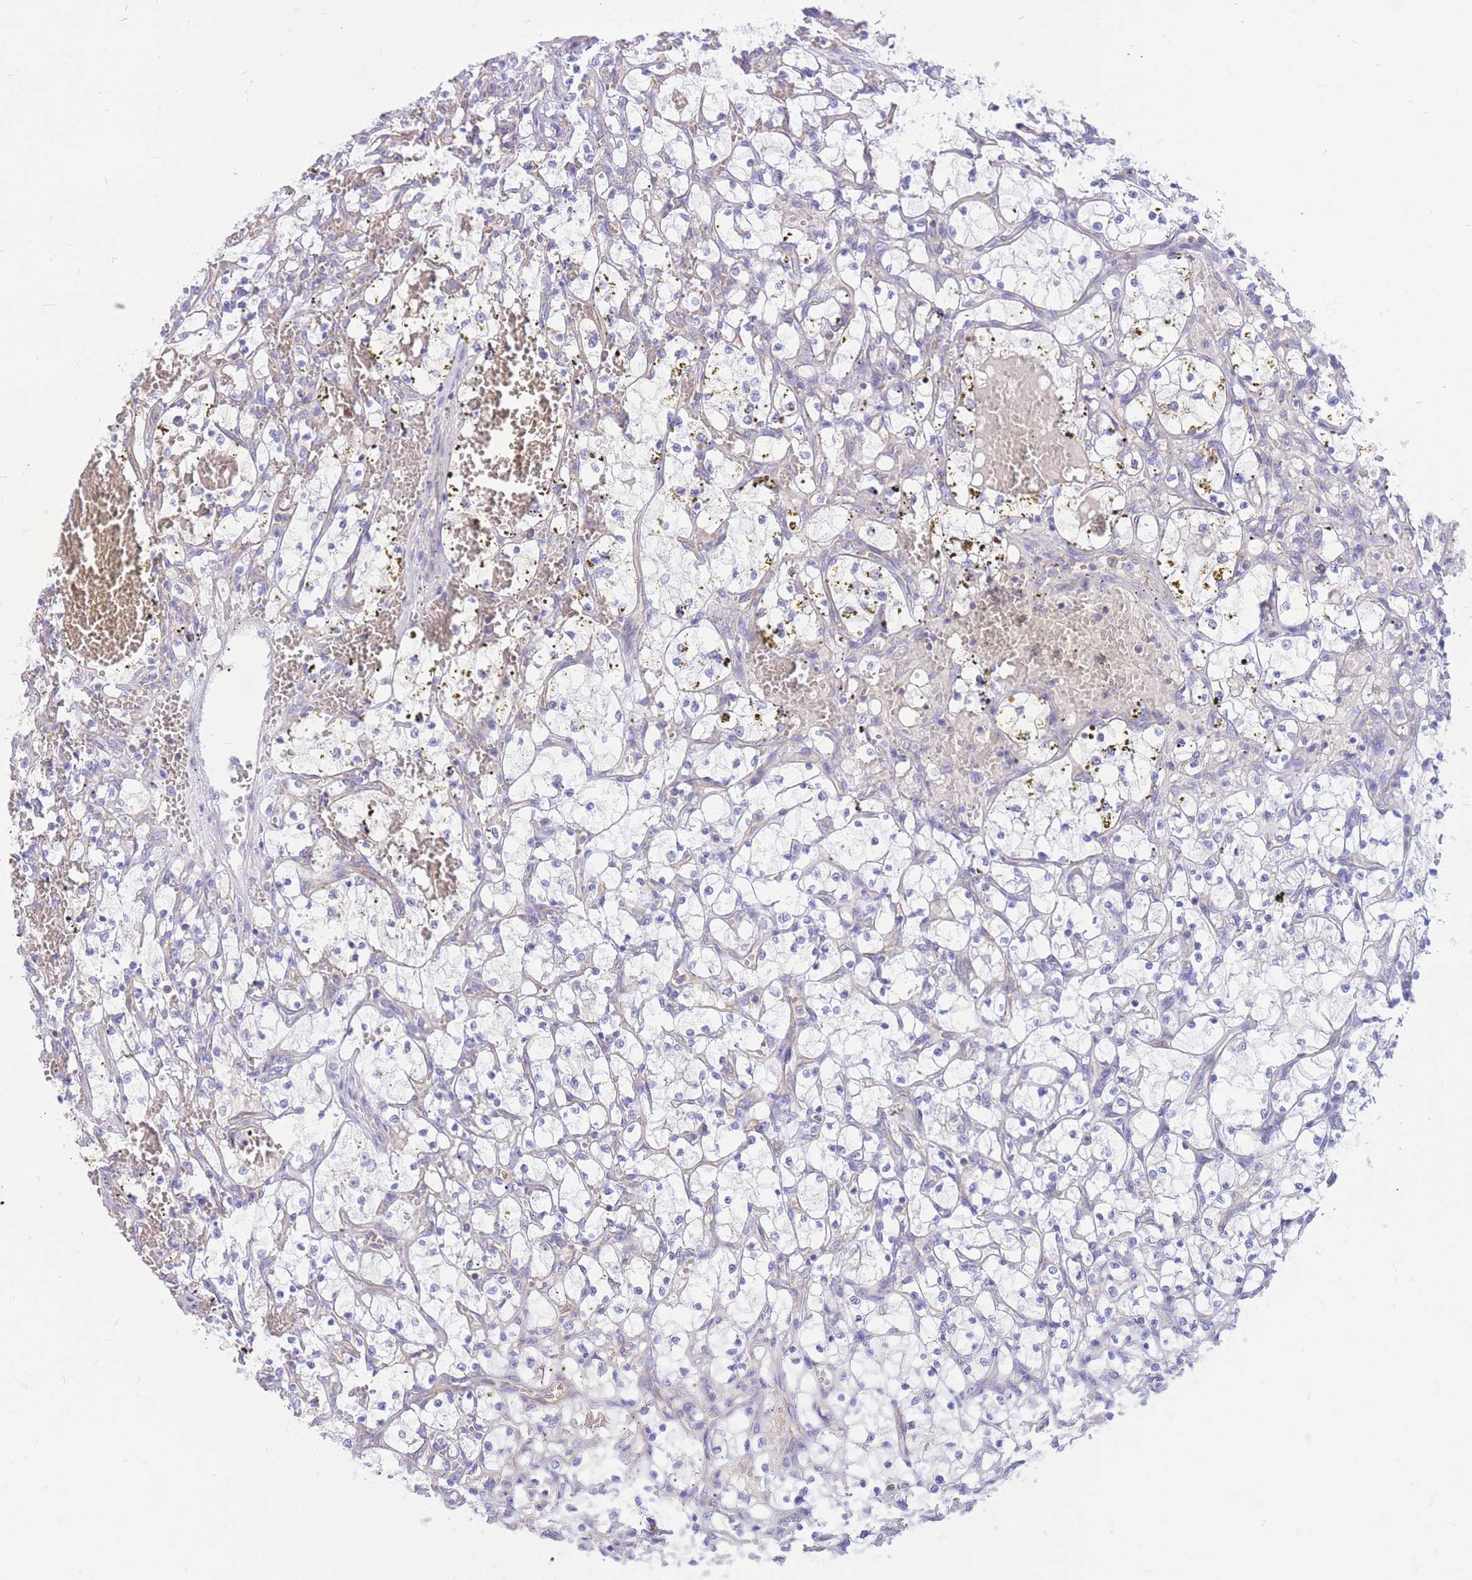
{"staining": {"intensity": "negative", "quantity": "none", "location": "none"}, "tissue": "renal cancer", "cell_type": "Tumor cells", "image_type": "cancer", "snomed": [{"axis": "morphology", "description": "Adenocarcinoma, NOS"}, {"axis": "topography", "description": "Kidney"}], "caption": "Human adenocarcinoma (renal) stained for a protein using immunohistochemistry exhibits no positivity in tumor cells.", "gene": "ADD2", "patient": {"sex": "female", "age": 69}}